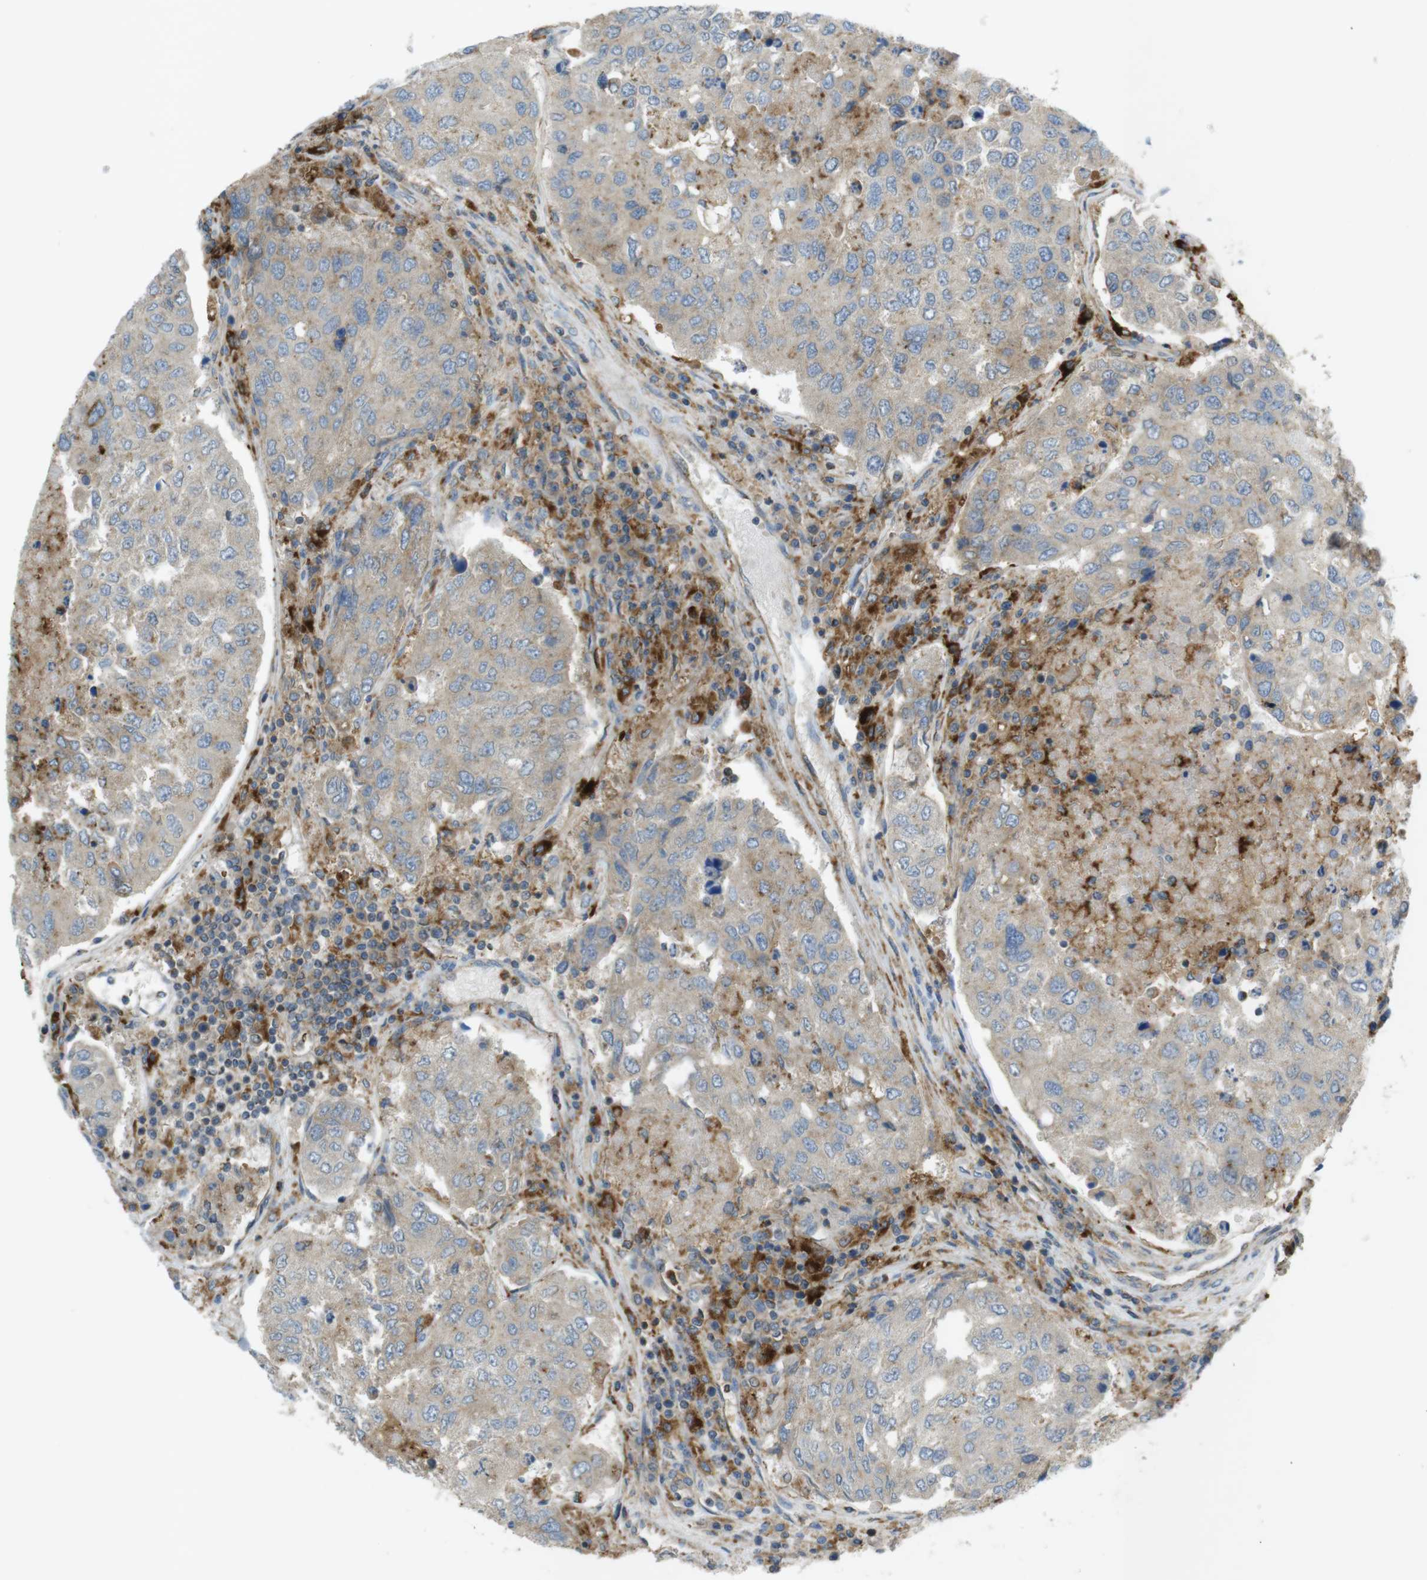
{"staining": {"intensity": "moderate", "quantity": "<25%", "location": "cytoplasmic/membranous"}, "tissue": "urothelial cancer", "cell_type": "Tumor cells", "image_type": "cancer", "snomed": [{"axis": "morphology", "description": "Urothelial carcinoma, High grade"}, {"axis": "topography", "description": "Lymph node"}, {"axis": "topography", "description": "Urinary bladder"}], "caption": "Human urothelial carcinoma (high-grade) stained for a protein (brown) demonstrates moderate cytoplasmic/membranous positive staining in about <25% of tumor cells.", "gene": "LAMP1", "patient": {"sex": "male", "age": 51}}